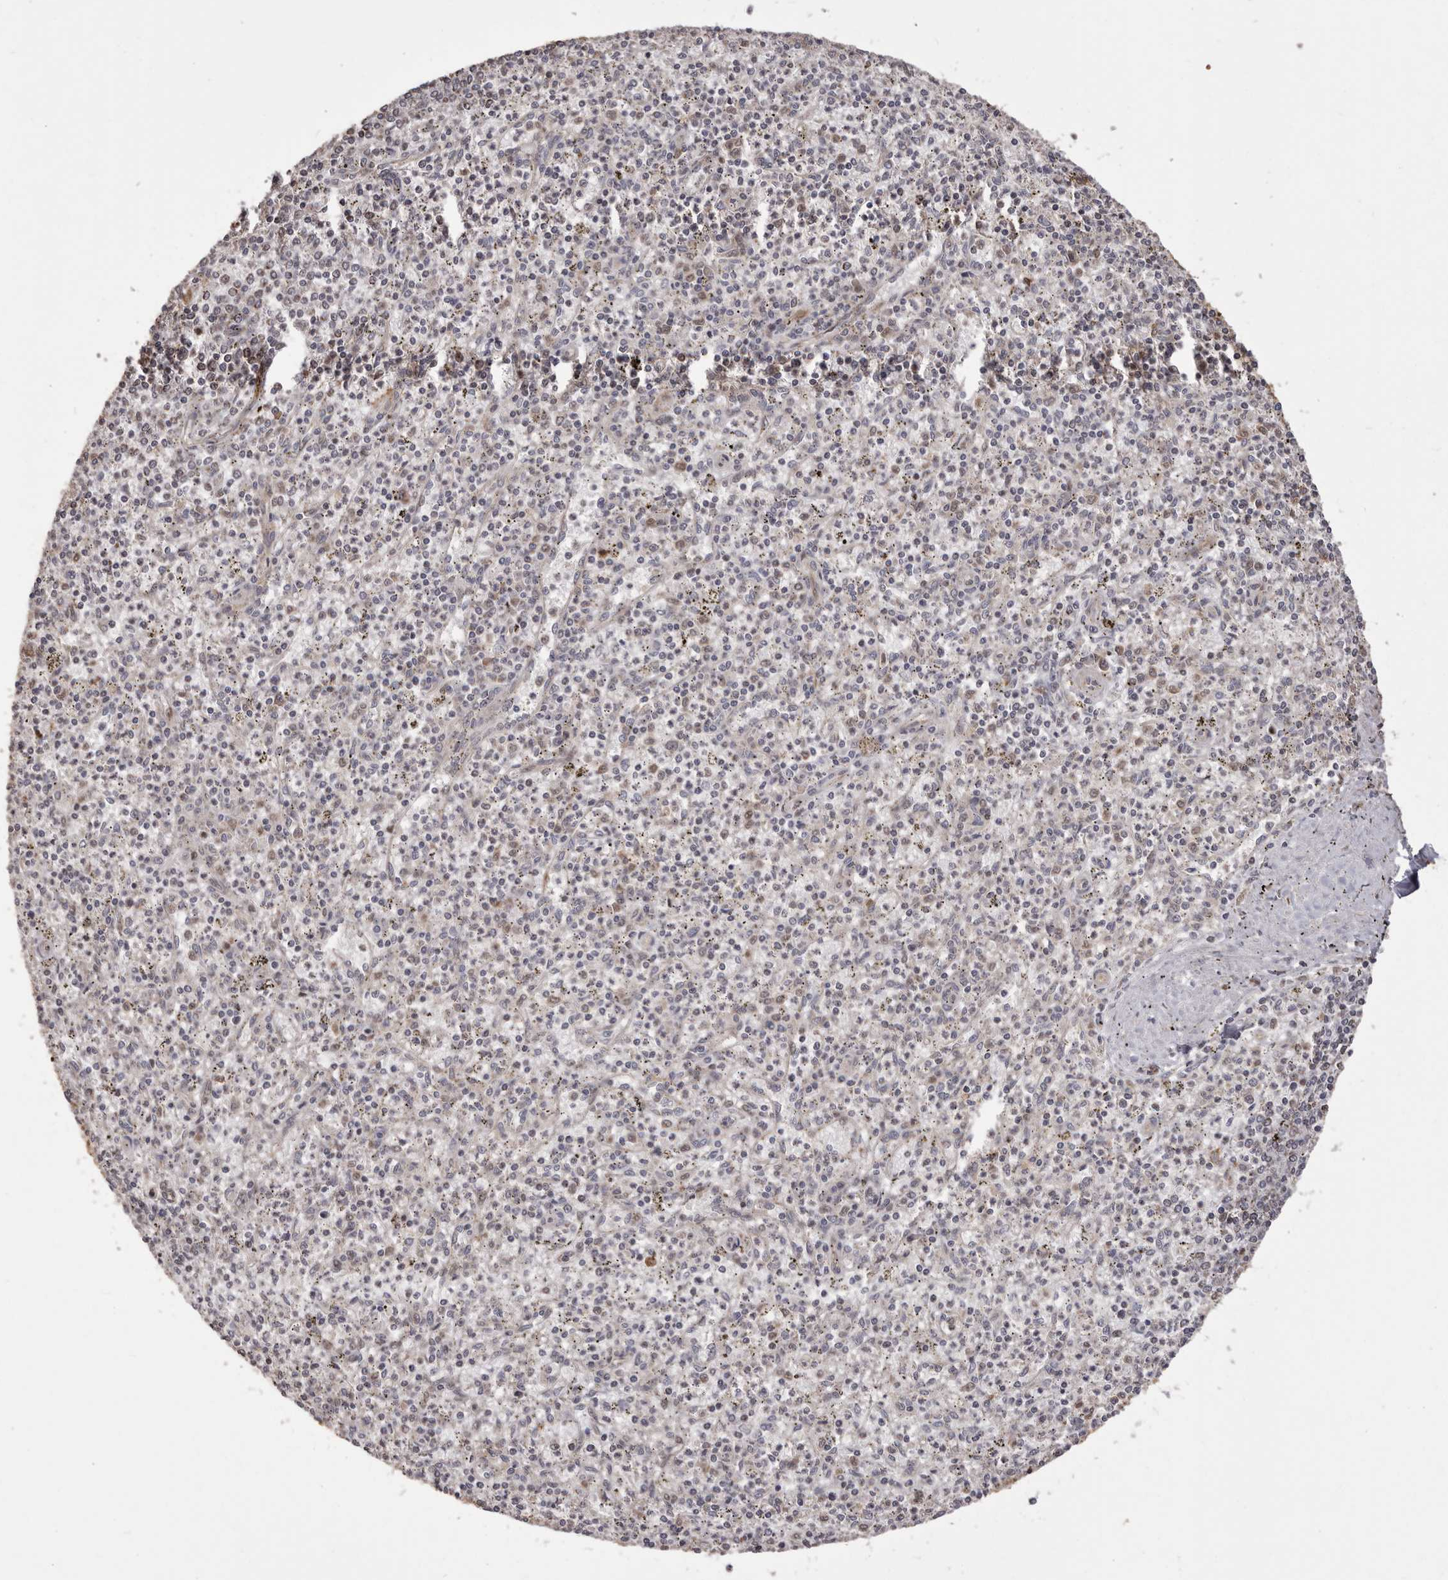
{"staining": {"intensity": "moderate", "quantity": "<25%", "location": "cytoplasmic/membranous"}, "tissue": "spleen", "cell_type": "Cells in red pulp", "image_type": "normal", "snomed": [{"axis": "morphology", "description": "Normal tissue, NOS"}, {"axis": "topography", "description": "Spleen"}], "caption": "IHC (DAB) staining of benign human spleen reveals moderate cytoplasmic/membranous protein positivity in approximately <25% of cells in red pulp.", "gene": "GFOD1", "patient": {"sex": "male", "age": 72}}